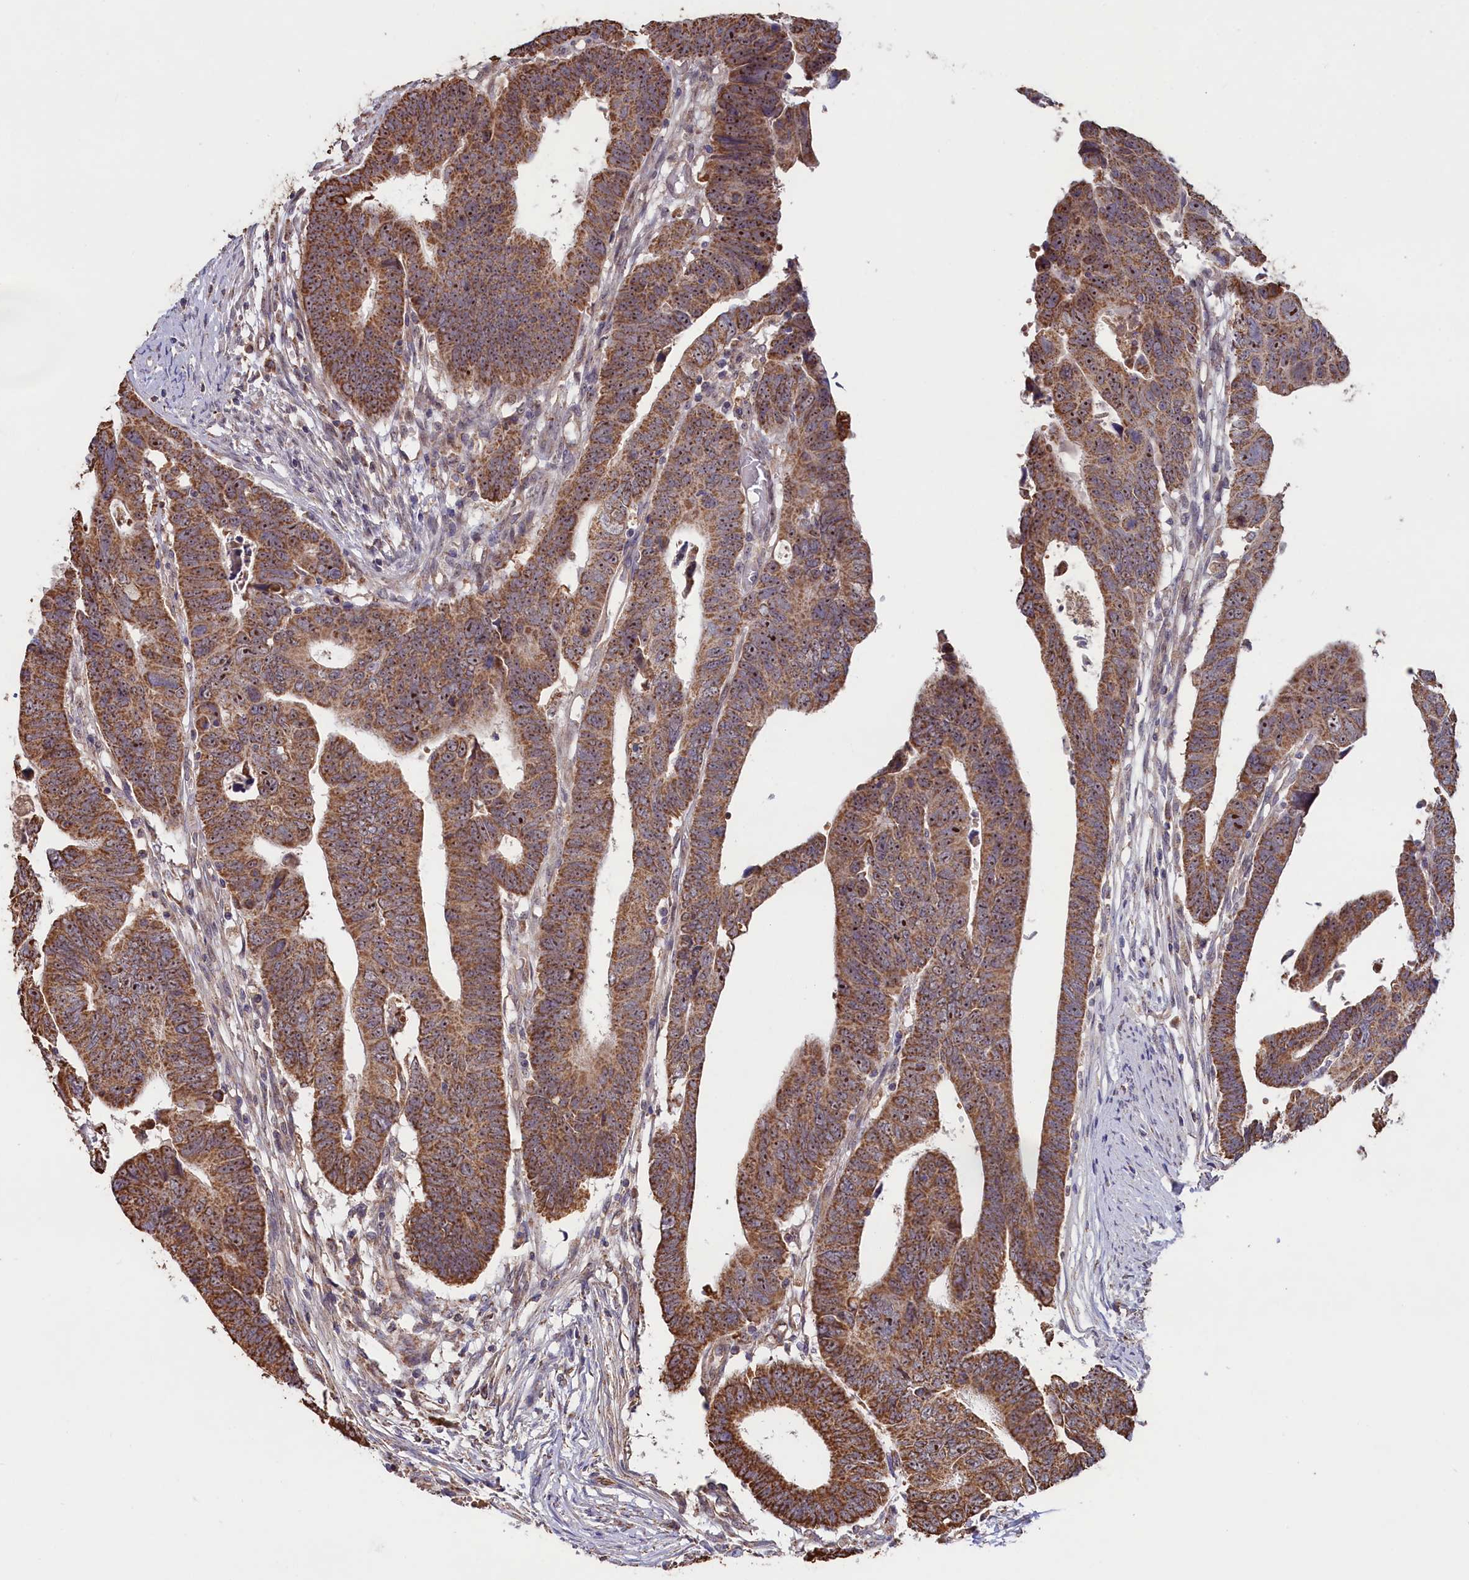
{"staining": {"intensity": "moderate", "quantity": ">75%", "location": "cytoplasmic/membranous,nuclear"}, "tissue": "colorectal cancer", "cell_type": "Tumor cells", "image_type": "cancer", "snomed": [{"axis": "morphology", "description": "Adenocarcinoma, NOS"}, {"axis": "topography", "description": "Rectum"}], "caption": "Protein staining reveals moderate cytoplasmic/membranous and nuclear staining in approximately >75% of tumor cells in colorectal cancer (adenocarcinoma). The protein is stained brown, and the nuclei are stained in blue (DAB IHC with brightfield microscopy, high magnification).", "gene": "ZNF816", "patient": {"sex": "female", "age": 65}}